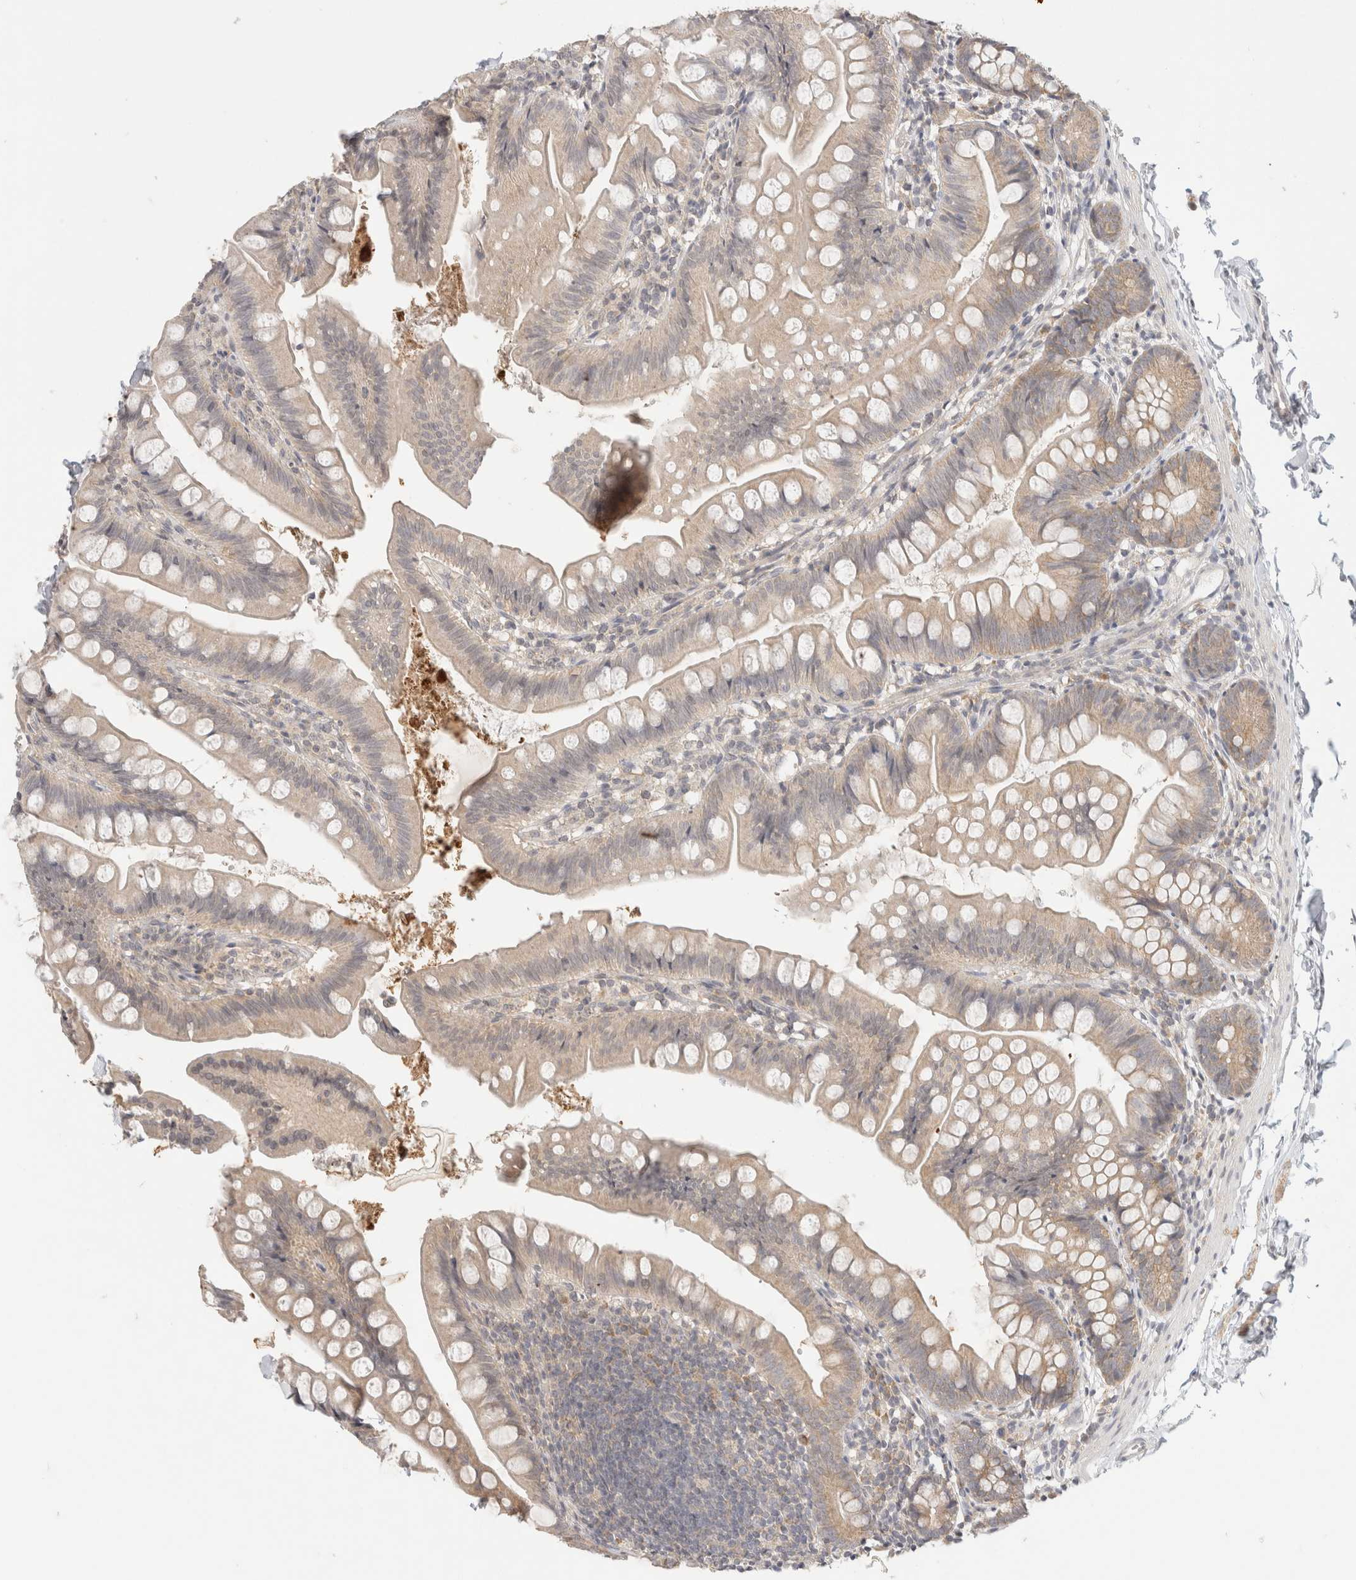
{"staining": {"intensity": "moderate", "quantity": "25%-75%", "location": "cytoplasmic/membranous"}, "tissue": "small intestine", "cell_type": "Glandular cells", "image_type": "normal", "snomed": [{"axis": "morphology", "description": "Normal tissue, NOS"}, {"axis": "topography", "description": "Small intestine"}], "caption": "Small intestine stained with DAB immunohistochemistry exhibits medium levels of moderate cytoplasmic/membranous positivity in about 25%-75% of glandular cells.", "gene": "CHRM4", "patient": {"sex": "male", "age": 7}}